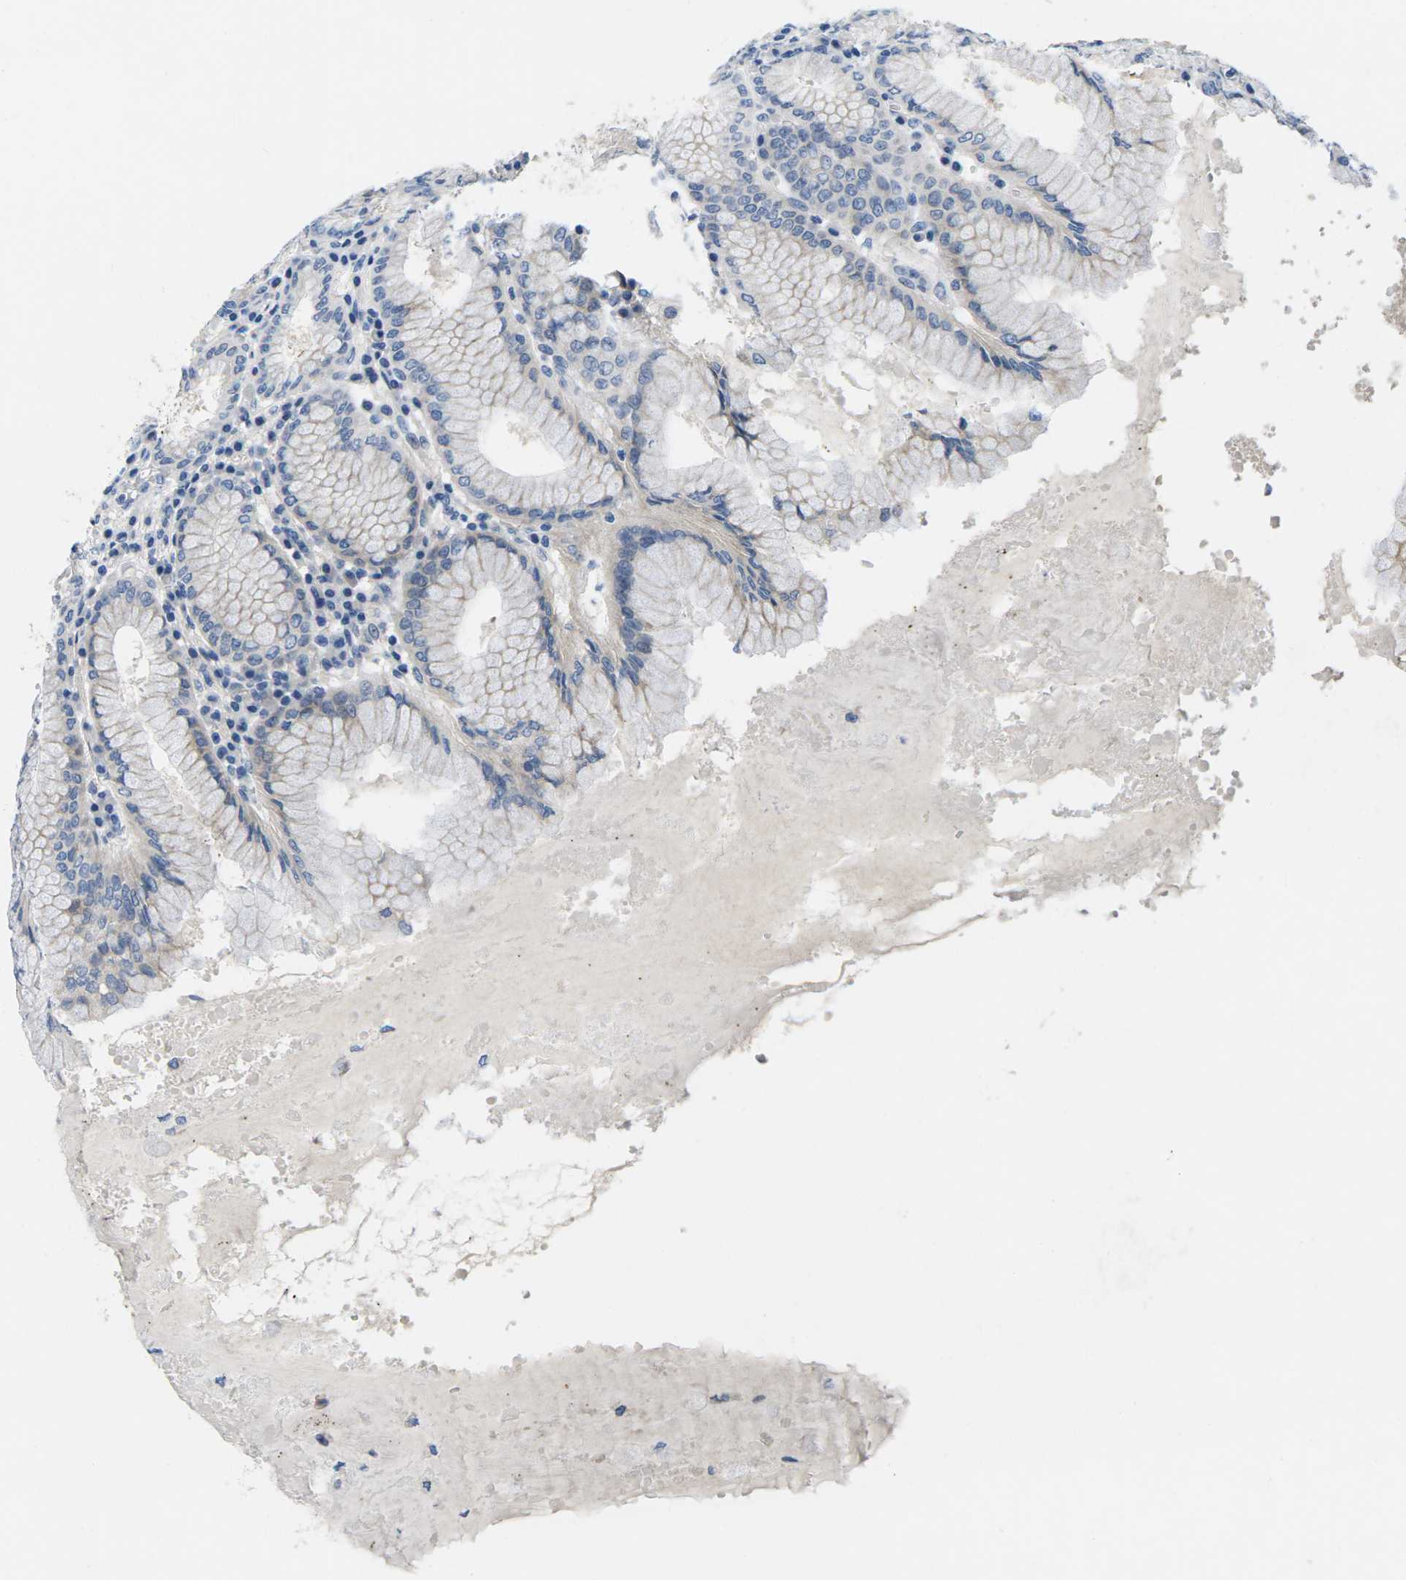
{"staining": {"intensity": "negative", "quantity": "none", "location": "none"}, "tissue": "stomach", "cell_type": "Glandular cells", "image_type": "normal", "snomed": [{"axis": "morphology", "description": "Normal tissue, NOS"}, {"axis": "topography", "description": "Stomach"}, {"axis": "topography", "description": "Stomach, lower"}], "caption": "The IHC histopathology image has no significant expression in glandular cells of stomach.", "gene": "TSPAN2", "patient": {"sex": "female", "age": 56}}